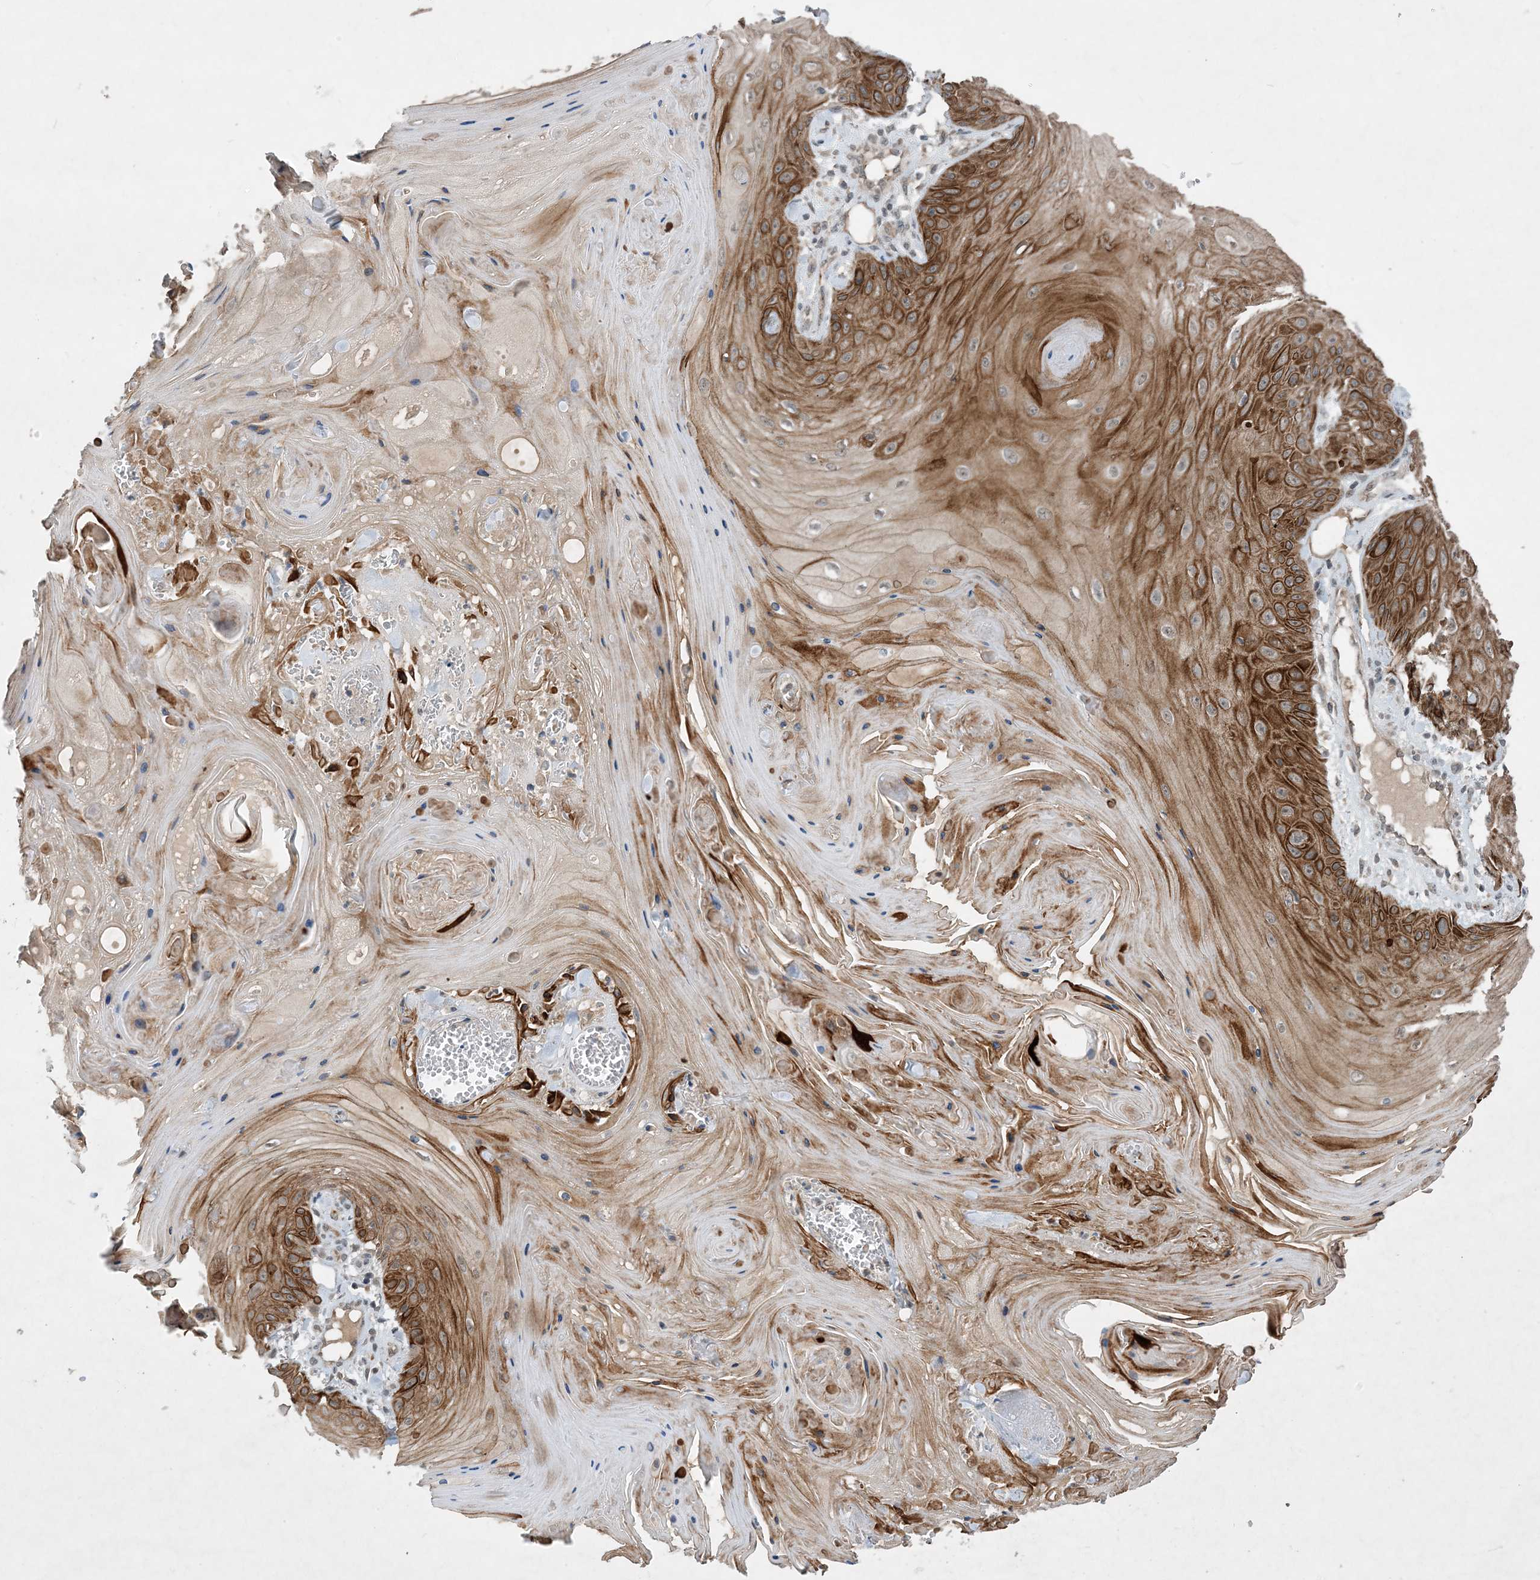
{"staining": {"intensity": "moderate", "quantity": "25%-75%", "location": "cytoplasmic/membranous"}, "tissue": "skin cancer", "cell_type": "Tumor cells", "image_type": "cancer", "snomed": [{"axis": "morphology", "description": "Squamous cell carcinoma, NOS"}, {"axis": "topography", "description": "Skin"}], "caption": "A brown stain highlights moderate cytoplasmic/membranous expression of a protein in human squamous cell carcinoma (skin) tumor cells.", "gene": "TINAG", "patient": {"sex": "male", "age": 74}}